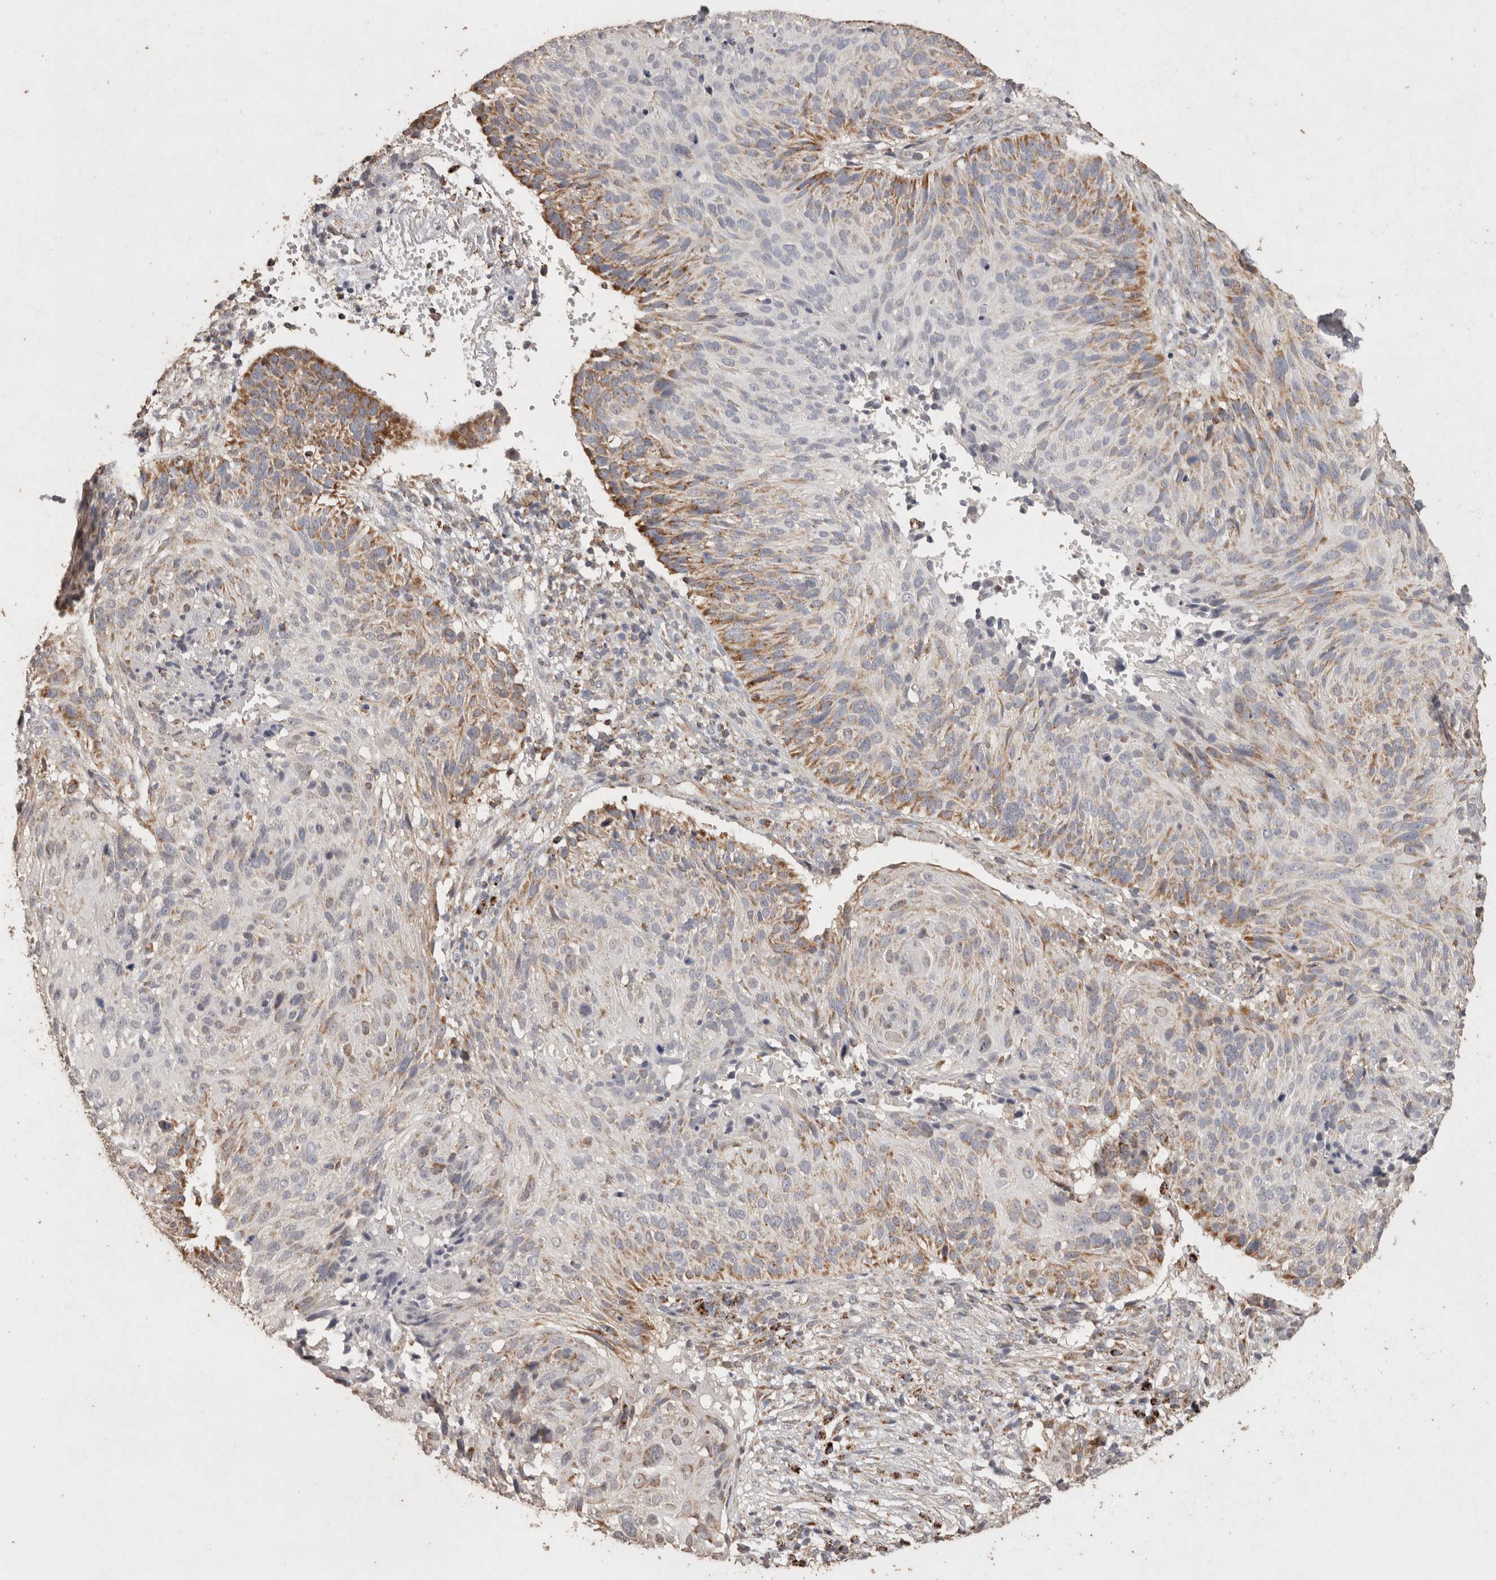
{"staining": {"intensity": "moderate", "quantity": "25%-75%", "location": "cytoplasmic/membranous"}, "tissue": "cervical cancer", "cell_type": "Tumor cells", "image_type": "cancer", "snomed": [{"axis": "morphology", "description": "Squamous cell carcinoma, NOS"}, {"axis": "topography", "description": "Cervix"}], "caption": "DAB immunohistochemical staining of cervical cancer (squamous cell carcinoma) exhibits moderate cytoplasmic/membranous protein positivity in about 25%-75% of tumor cells.", "gene": "ACADM", "patient": {"sex": "female", "age": 74}}